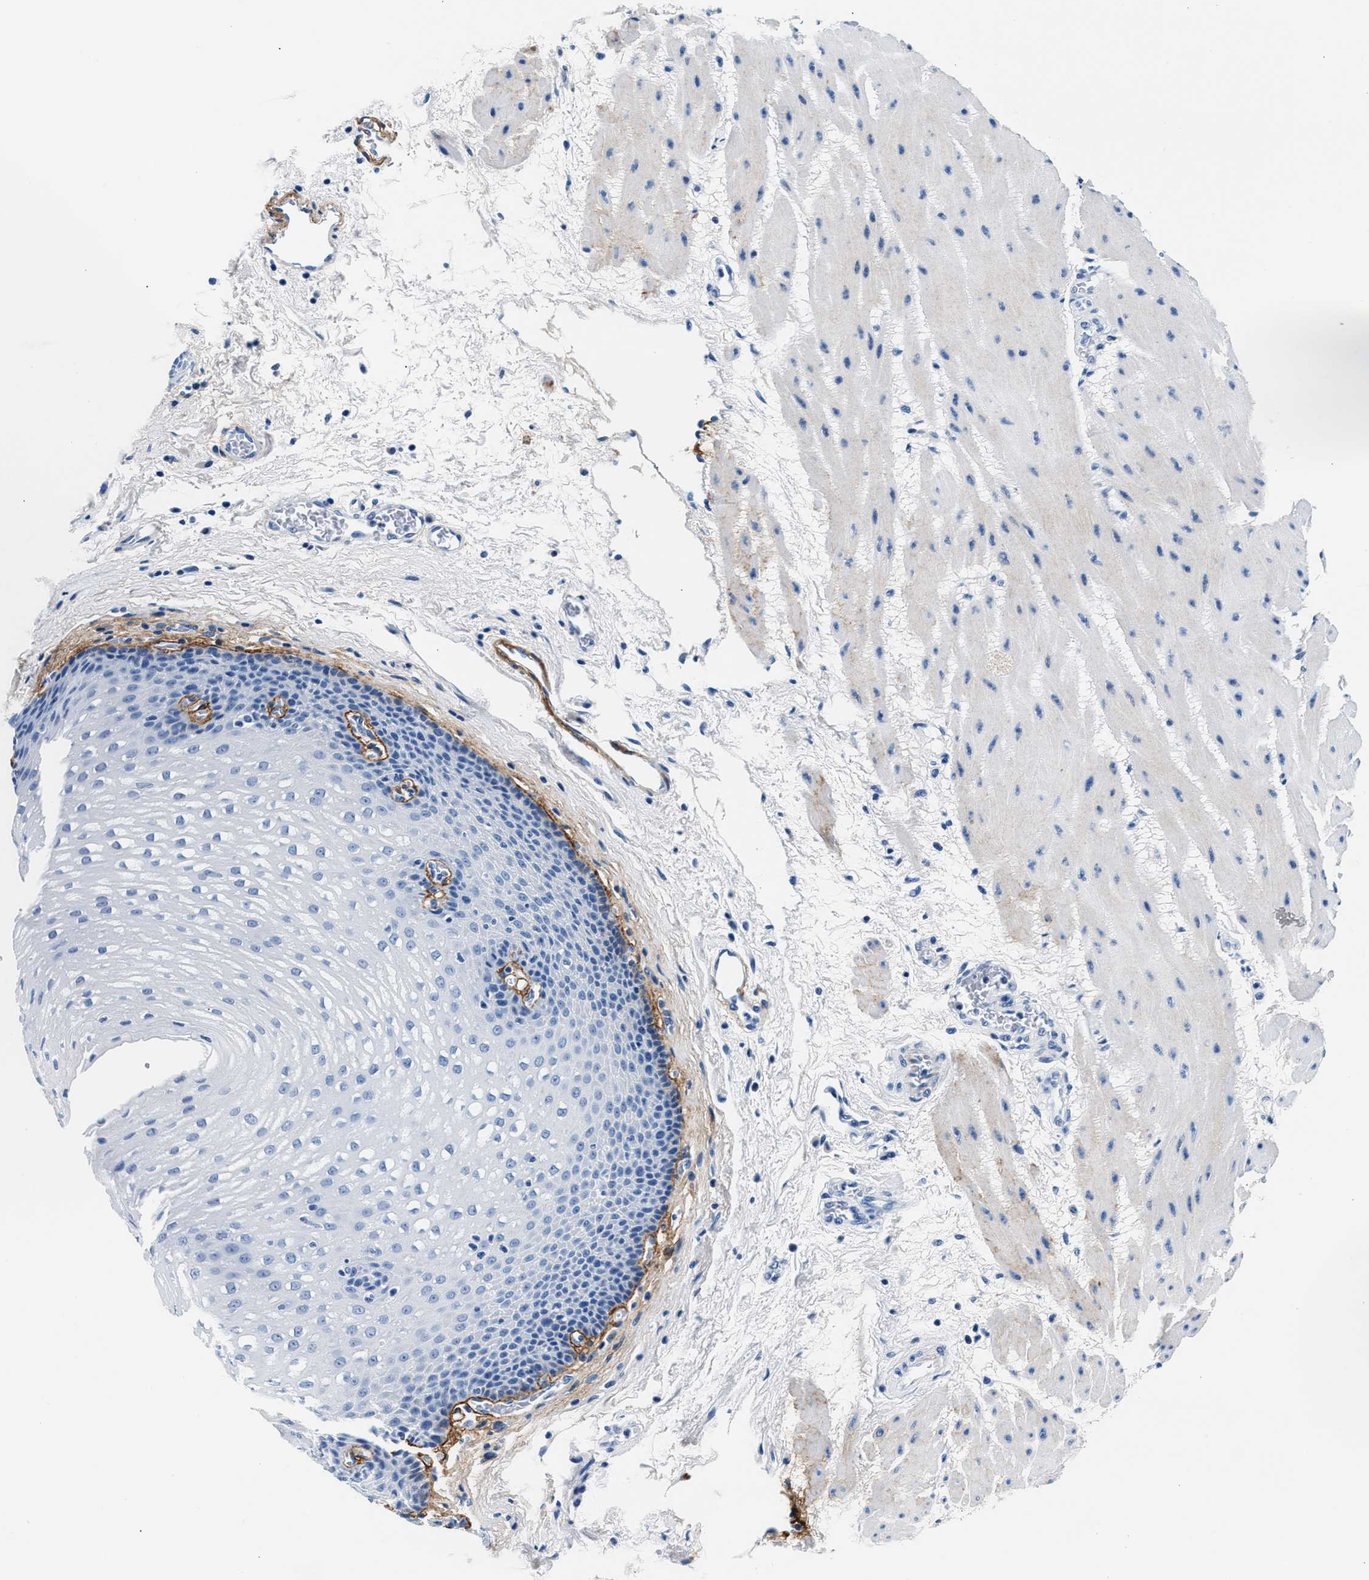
{"staining": {"intensity": "negative", "quantity": "none", "location": "none"}, "tissue": "esophagus", "cell_type": "Squamous epithelial cells", "image_type": "normal", "snomed": [{"axis": "morphology", "description": "Normal tissue, NOS"}, {"axis": "topography", "description": "Esophagus"}], "caption": "Squamous epithelial cells show no significant protein staining in unremarkable esophagus.", "gene": "TNR", "patient": {"sex": "male", "age": 48}}